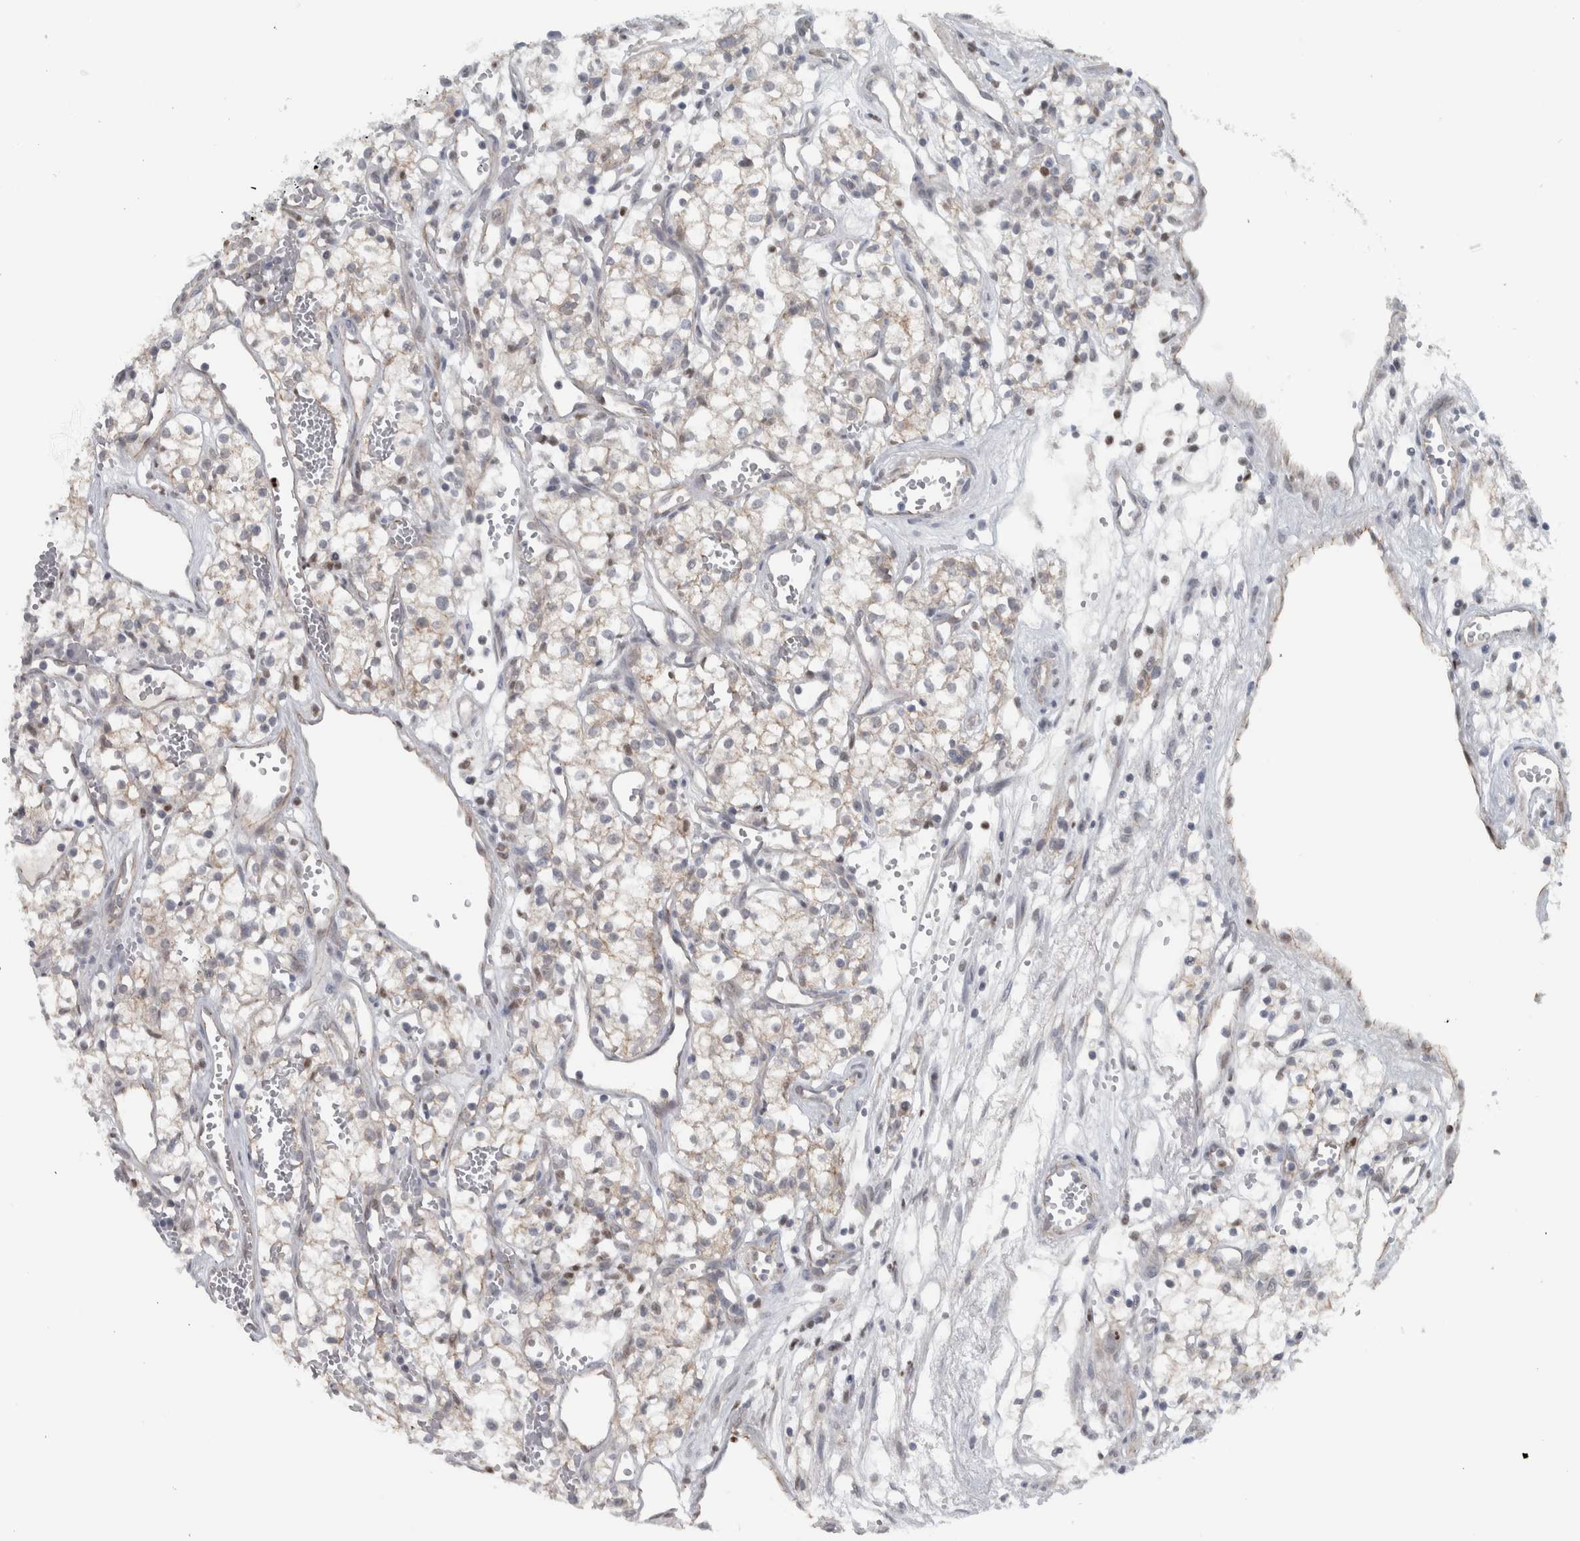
{"staining": {"intensity": "weak", "quantity": "25%-75%", "location": "cytoplasmic/membranous"}, "tissue": "renal cancer", "cell_type": "Tumor cells", "image_type": "cancer", "snomed": [{"axis": "morphology", "description": "Adenocarcinoma, NOS"}, {"axis": "topography", "description": "Kidney"}], "caption": "Immunohistochemical staining of human renal cancer (adenocarcinoma) shows weak cytoplasmic/membranous protein positivity in about 25%-75% of tumor cells.", "gene": "ADPRM", "patient": {"sex": "male", "age": 59}}